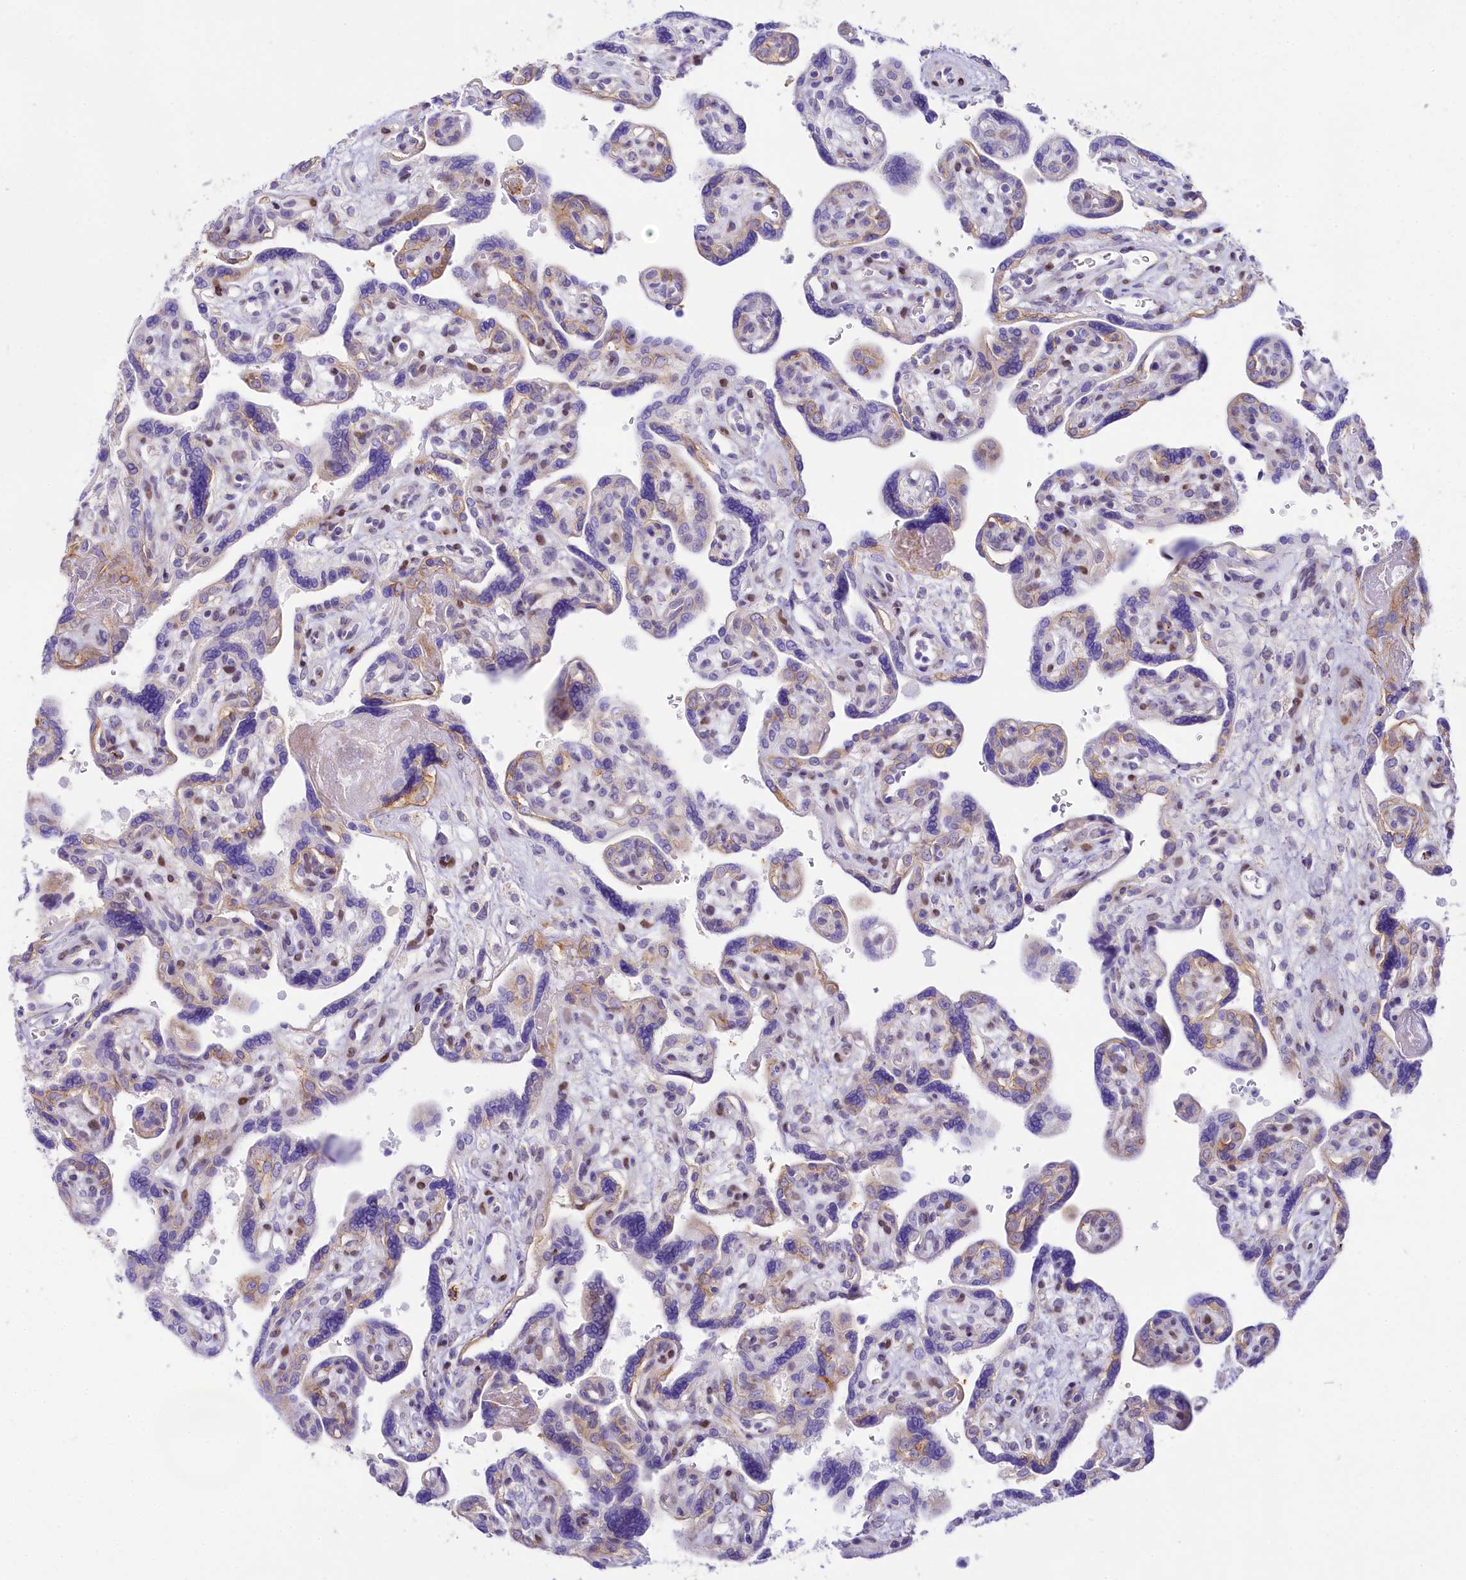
{"staining": {"intensity": "moderate", "quantity": "25%-75%", "location": "cytoplasmic/membranous,nuclear"}, "tissue": "placenta", "cell_type": "Trophoblastic cells", "image_type": "normal", "snomed": [{"axis": "morphology", "description": "Normal tissue, NOS"}, {"axis": "topography", "description": "Placenta"}], "caption": "Placenta stained for a protein (brown) displays moderate cytoplasmic/membranous,nuclear positive staining in approximately 25%-75% of trophoblastic cells.", "gene": "PPIP5K2", "patient": {"sex": "female", "age": 39}}